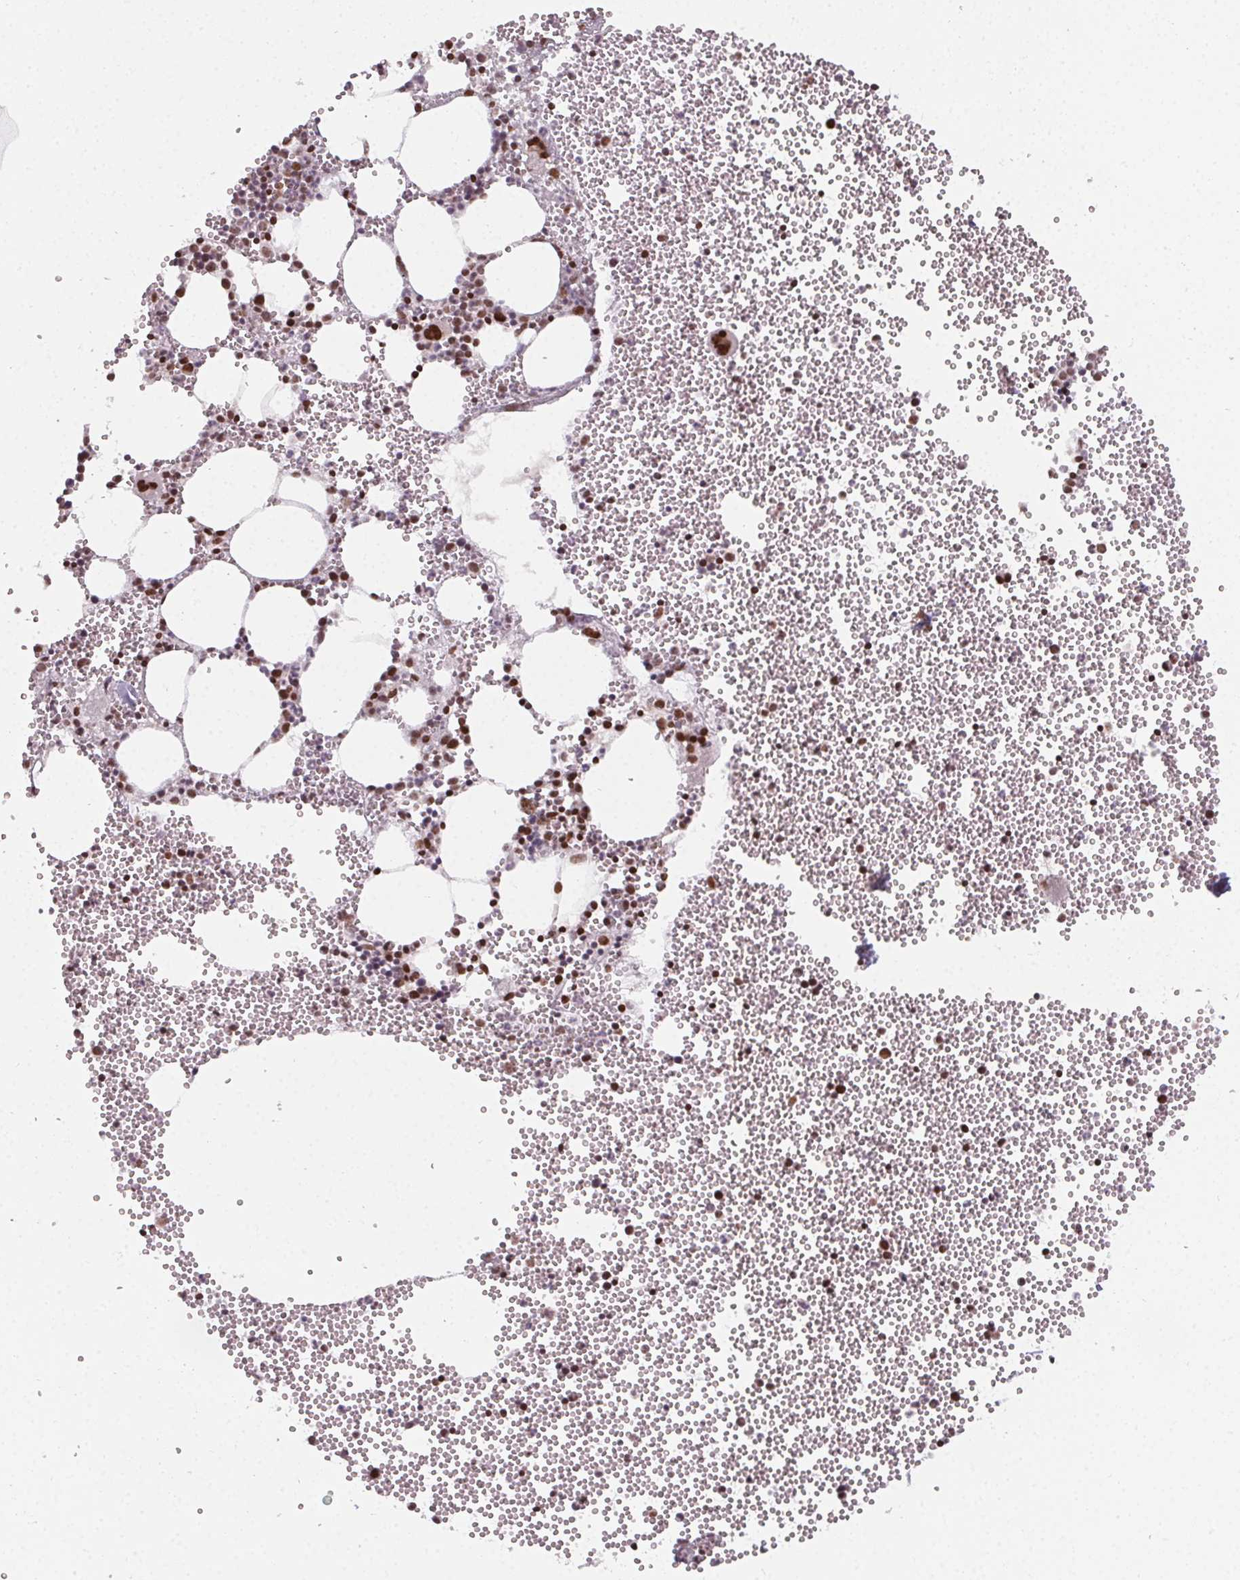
{"staining": {"intensity": "moderate", "quantity": "25%-75%", "location": "nuclear"}, "tissue": "bone marrow", "cell_type": "Hematopoietic cells", "image_type": "normal", "snomed": [{"axis": "morphology", "description": "Normal tissue, NOS"}, {"axis": "topography", "description": "Bone marrow"}], "caption": "Immunohistochemistry micrograph of normal human bone marrow stained for a protein (brown), which demonstrates medium levels of moderate nuclear staining in approximately 25%-75% of hematopoietic cells.", "gene": "KMT2A", "patient": {"sex": "male", "age": 89}}